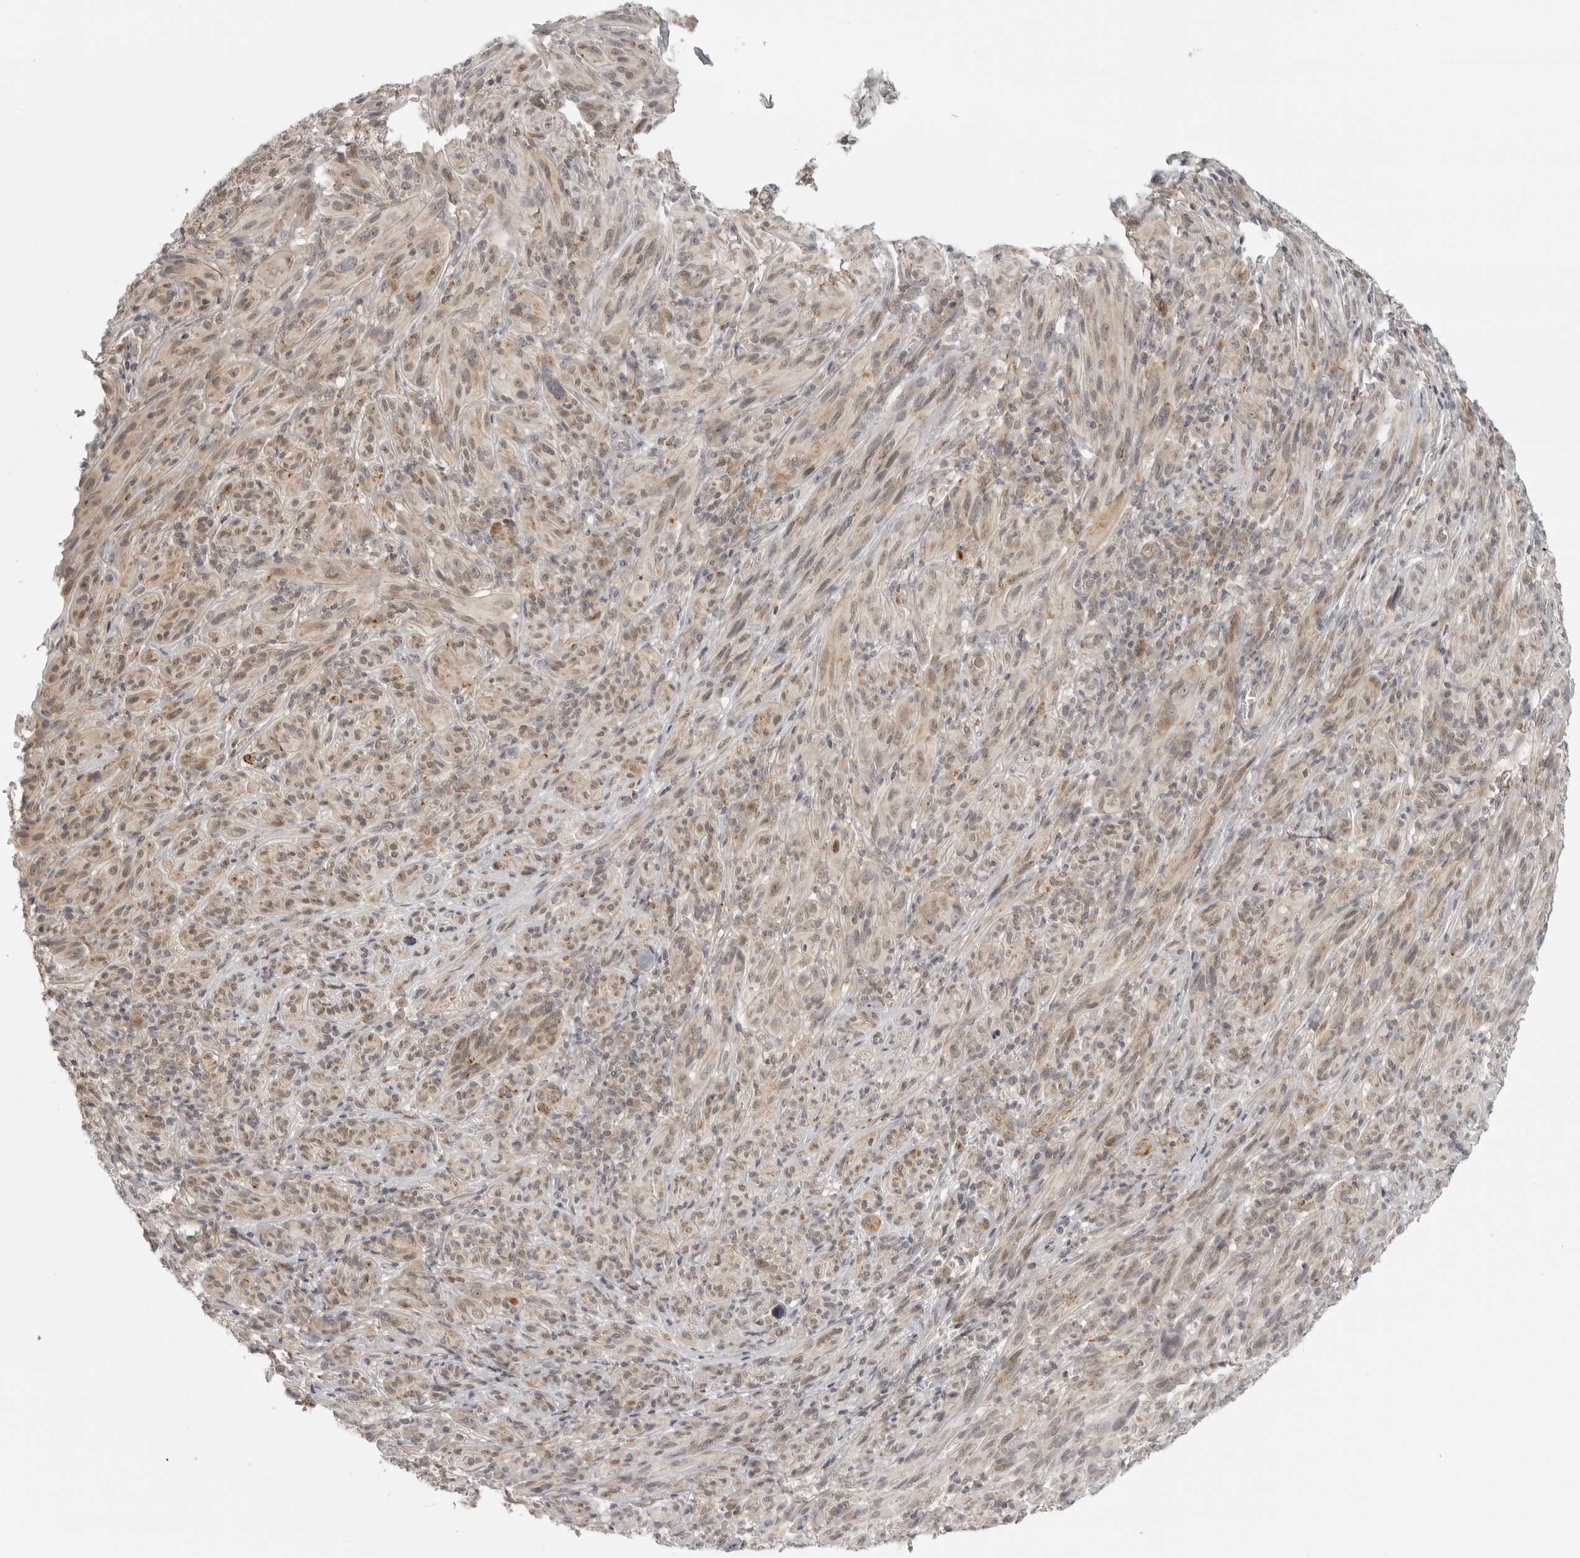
{"staining": {"intensity": "weak", "quantity": ">75%", "location": "cytoplasmic/membranous"}, "tissue": "melanoma", "cell_type": "Tumor cells", "image_type": "cancer", "snomed": [{"axis": "morphology", "description": "Malignant melanoma, NOS"}, {"axis": "topography", "description": "Skin of head"}], "caption": "Protein staining by immunohistochemistry demonstrates weak cytoplasmic/membranous staining in about >75% of tumor cells in malignant melanoma.", "gene": "TUT4", "patient": {"sex": "male", "age": 96}}